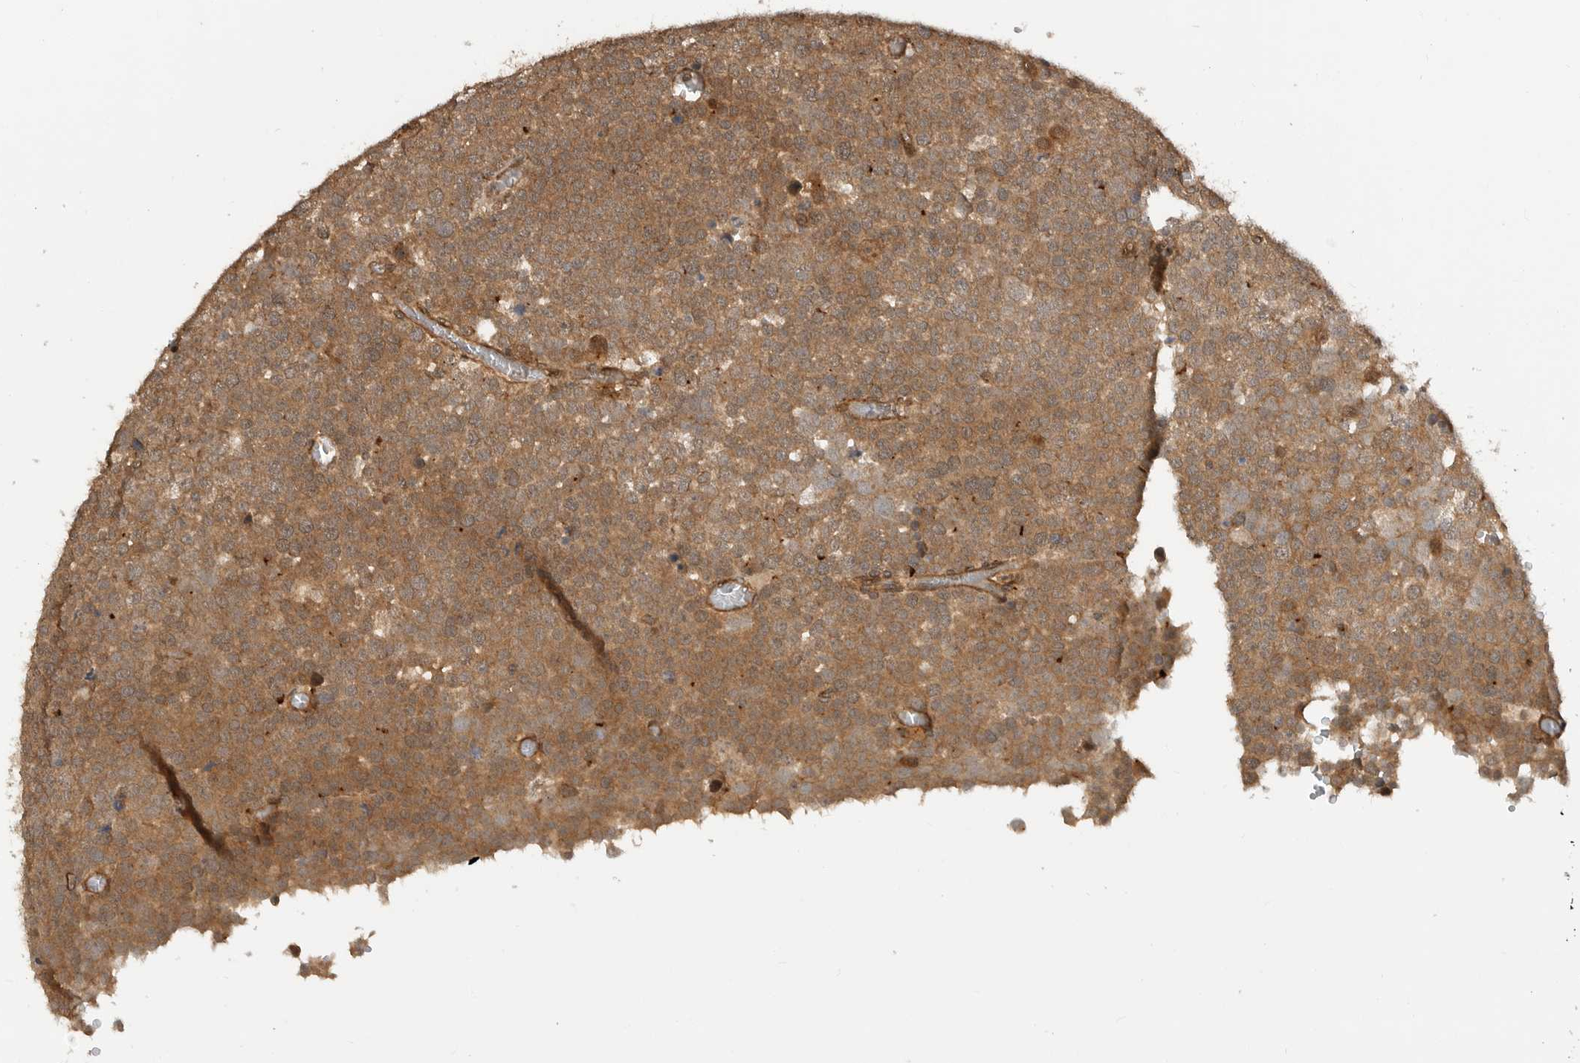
{"staining": {"intensity": "moderate", "quantity": ">75%", "location": "cytoplasmic/membranous"}, "tissue": "testis cancer", "cell_type": "Tumor cells", "image_type": "cancer", "snomed": [{"axis": "morphology", "description": "Seminoma, NOS"}, {"axis": "topography", "description": "Testis"}], "caption": "High-power microscopy captured an immunohistochemistry micrograph of testis seminoma, revealing moderate cytoplasmic/membranous positivity in approximately >75% of tumor cells.", "gene": "ADPRS", "patient": {"sex": "male", "age": 71}}